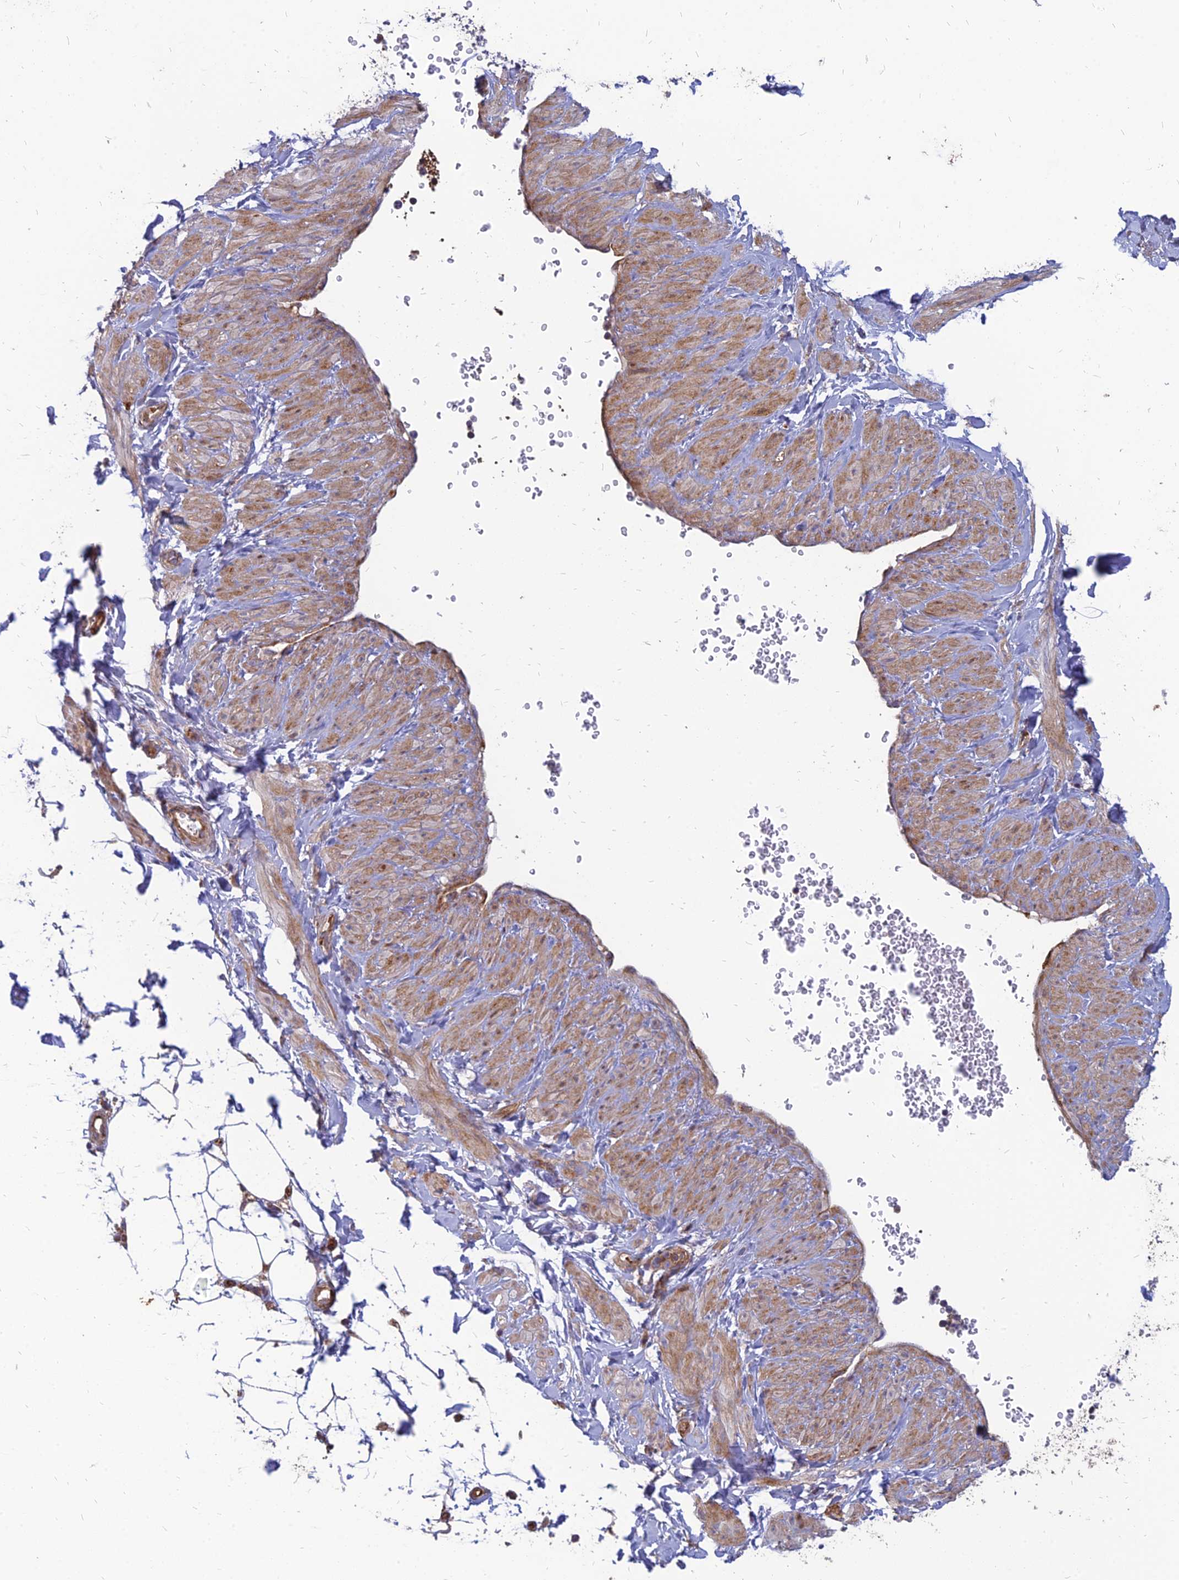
{"staining": {"intensity": "negative", "quantity": "none", "location": "none"}, "tissue": "adipose tissue", "cell_type": "Adipocytes", "image_type": "normal", "snomed": [{"axis": "morphology", "description": "Normal tissue, NOS"}, {"axis": "topography", "description": "Soft tissue"}, {"axis": "topography", "description": "Adipose tissue"}, {"axis": "topography", "description": "Vascular tissue"}, {"axis": "topography", "description": "Peripheral nerve tissue"}], "caption": "Adipocytes are negative for brown protein staining in normal adipose tissue. (Brightfield microscopy of DAB (3,3'-diaminobenzidine) immunohistochemistry (IHC) at high magnification).", "gene": "ST3GAL6", "patient": {"sex": "male", "age": 74}}